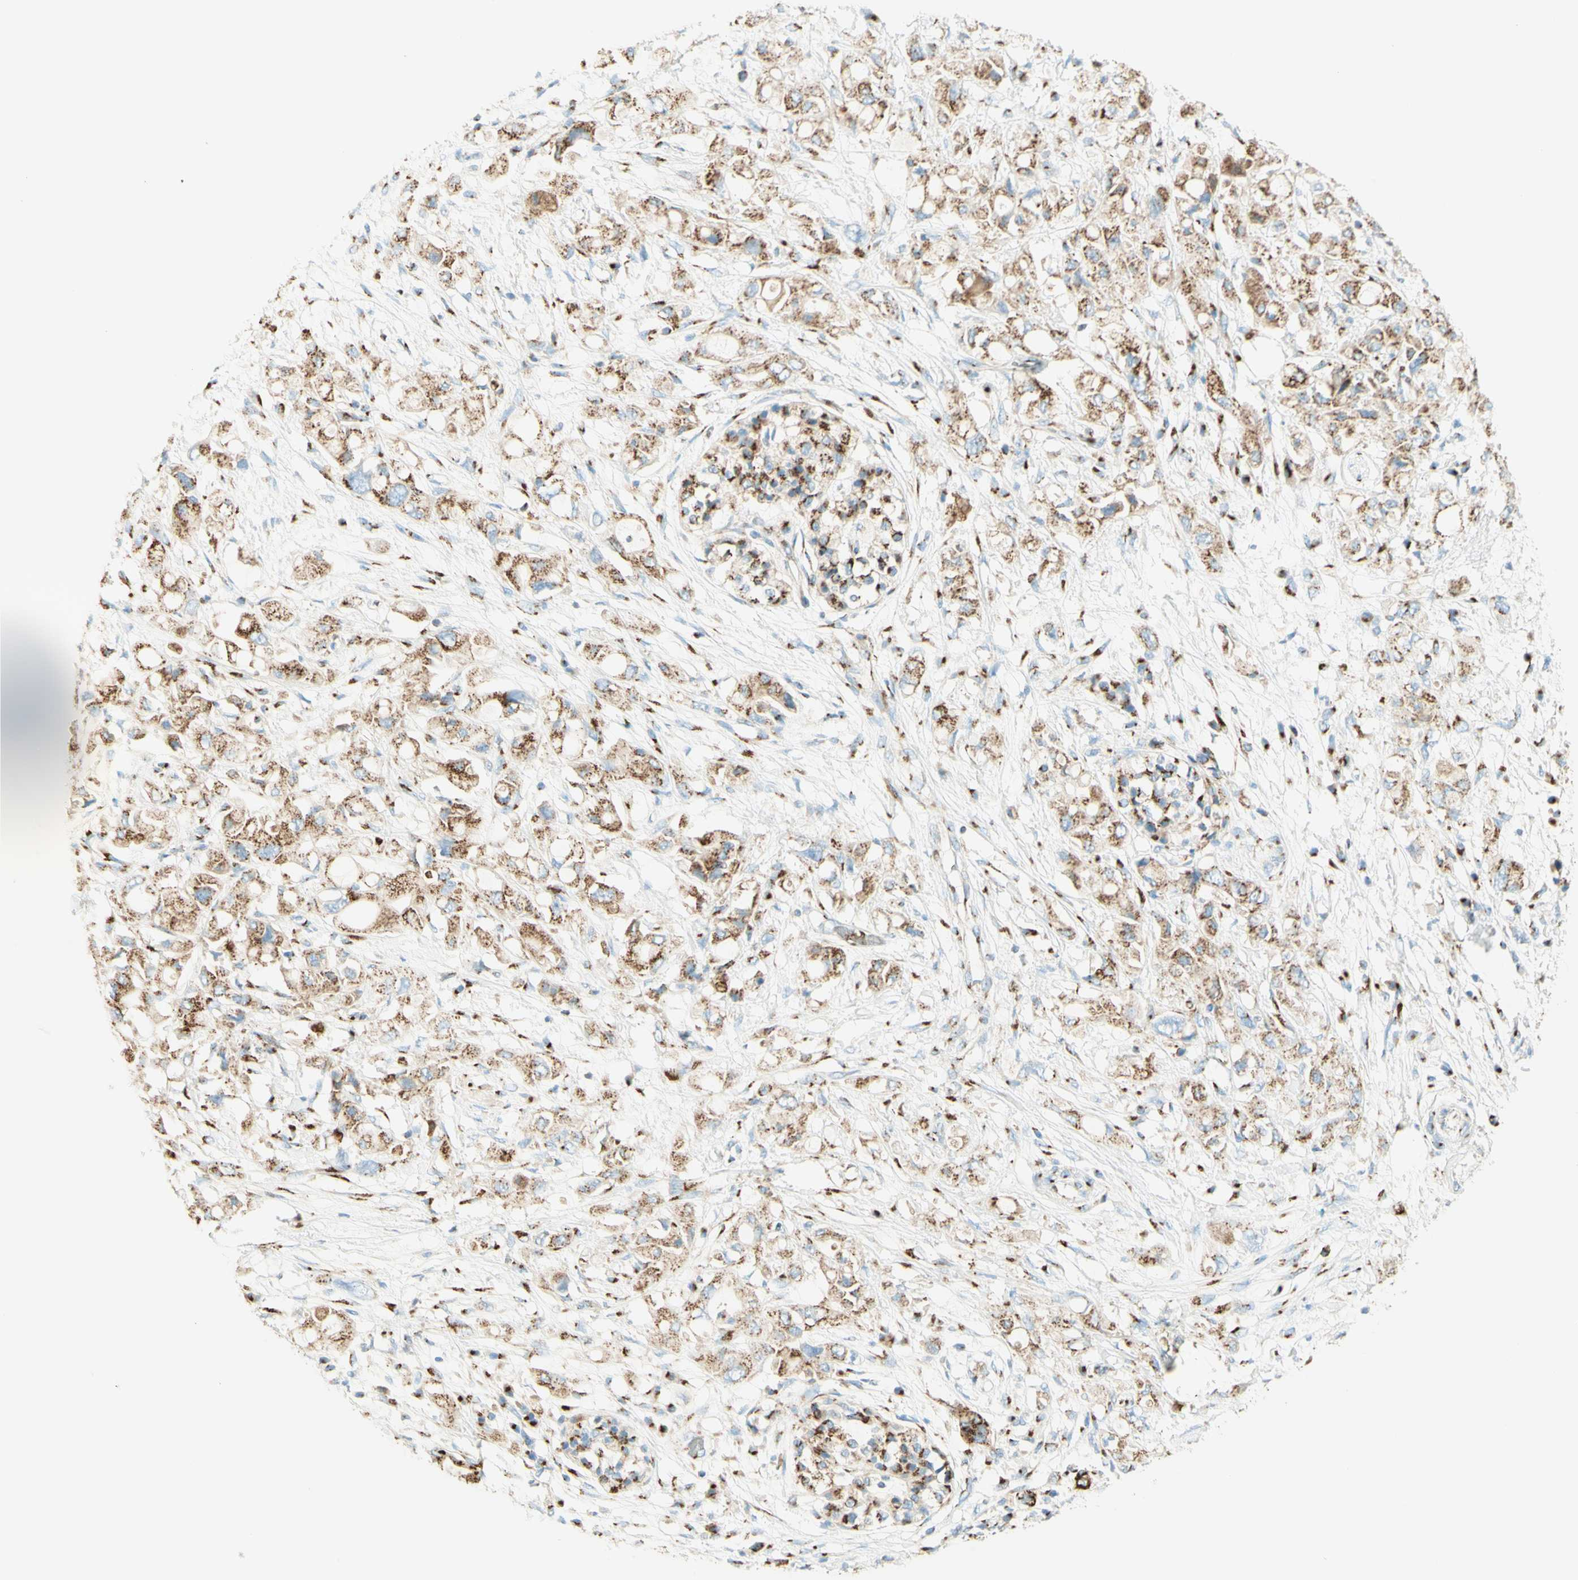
{"staining": {"intensity": "moderate", "quantity": ">75%", "location": "cytoplasmic/membranous"}, "tissue": "pancreatic cancer", "cell_type": "Tumor cells", "image_type": "cancer", "snomed": [{"axis": "morphology", "description": "Adenocarcinoma, NOS"}, {"axis": "topography", "description": "Pancreas"}], "caption": "The image displays staining of pancreatic cancer, revealing moderate cytoplasmic/membranous protein expression (brown color) within tumor cells.", "gene": "GOLGB1", "patient": {"sex": "female", "age": 56}}